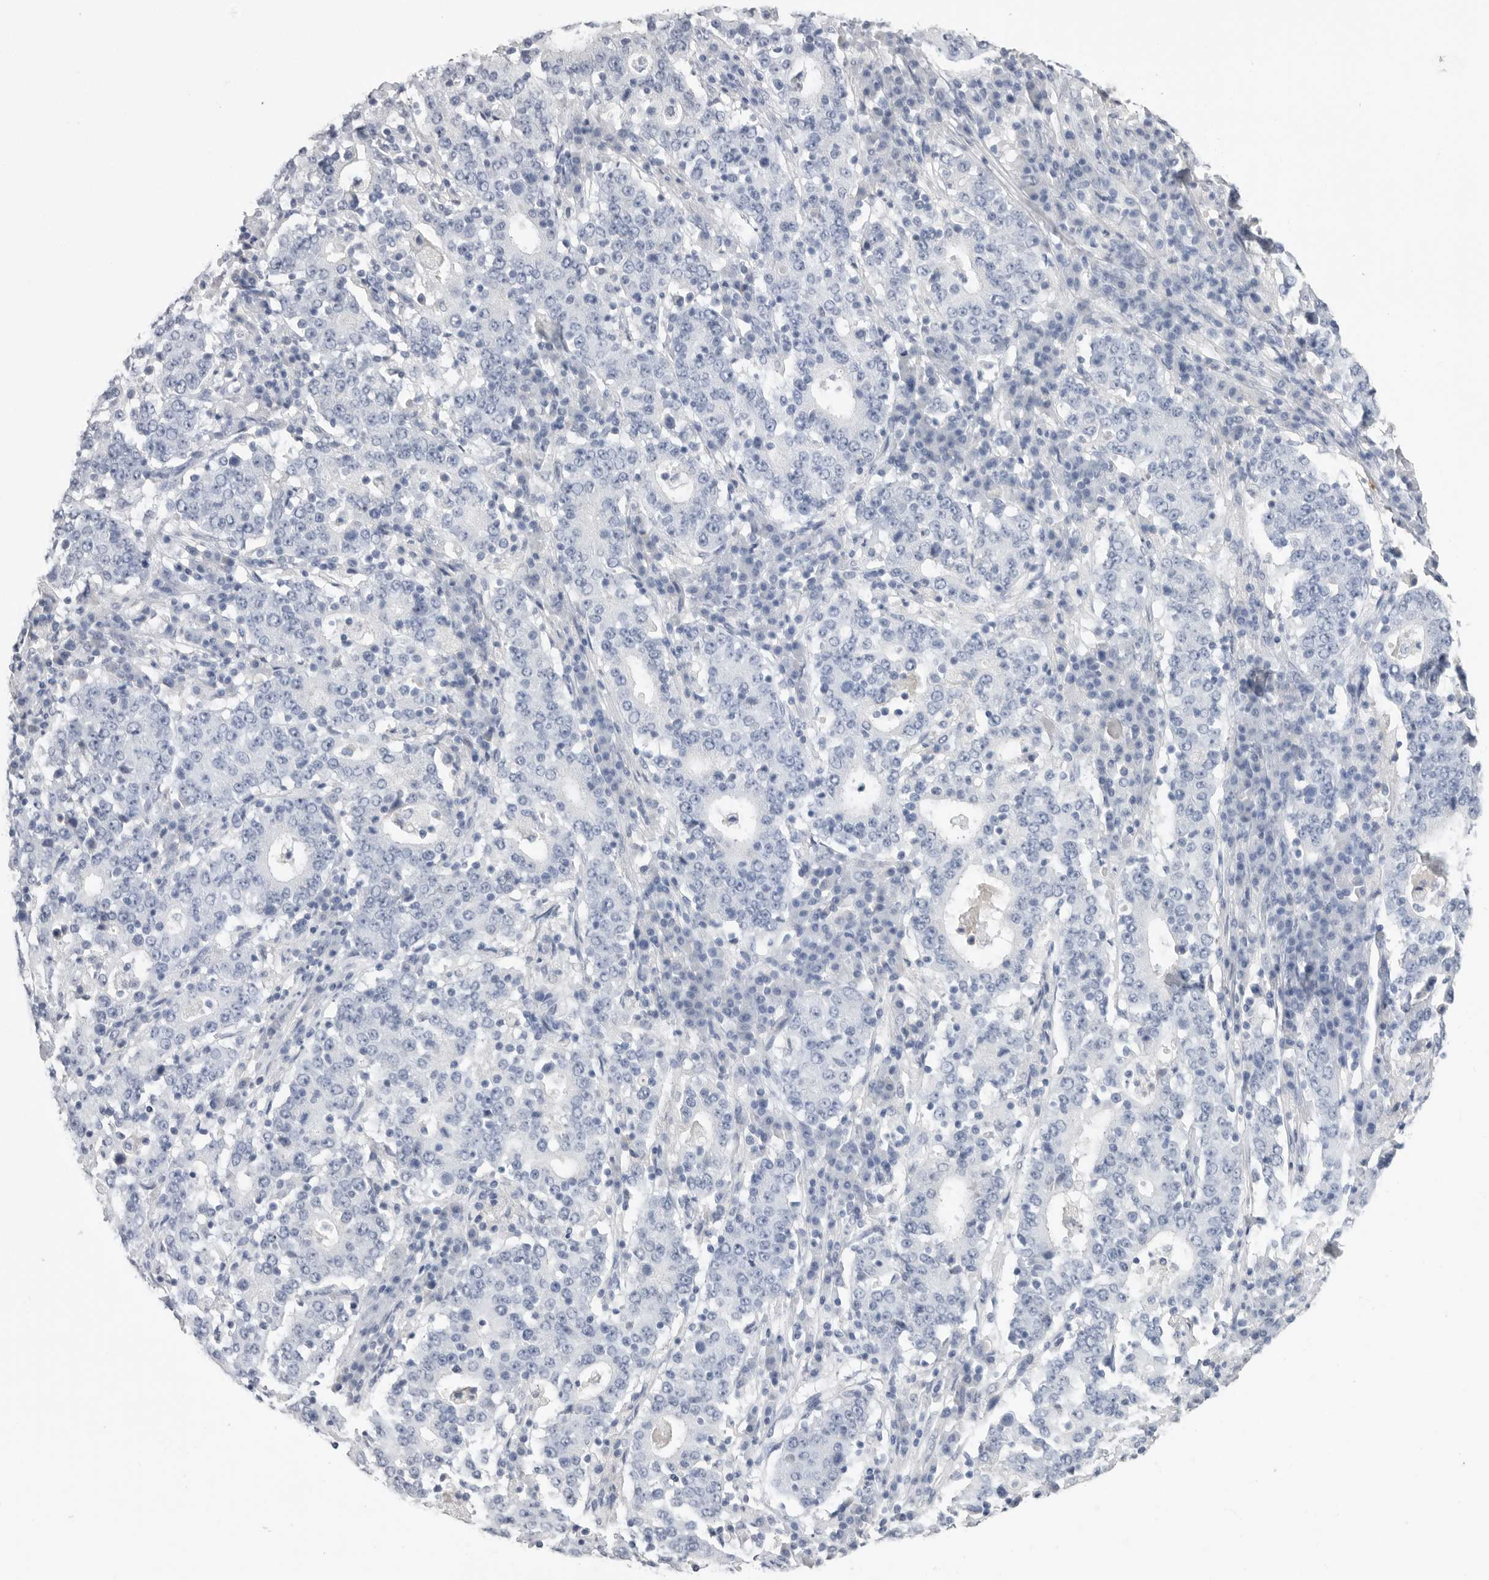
{"staining": {"intensity": "negative", "quantity": "none", "location": "none"}, "tissue": "stomach cancer", "cell_type": "Tumor cells", "image_type": "cancer", "snomed": [{"axis": "morphology", "description": "Adenocarcinoma, NOS"}, {"axis": "topography", "description": "Stomach"}], "caption": "Micrograph shows no significant protein staining in tumor cells of adenocarcinoma (stomach).", "gene": "APOA2", "patient": {"sex": "male", "age": 59}}